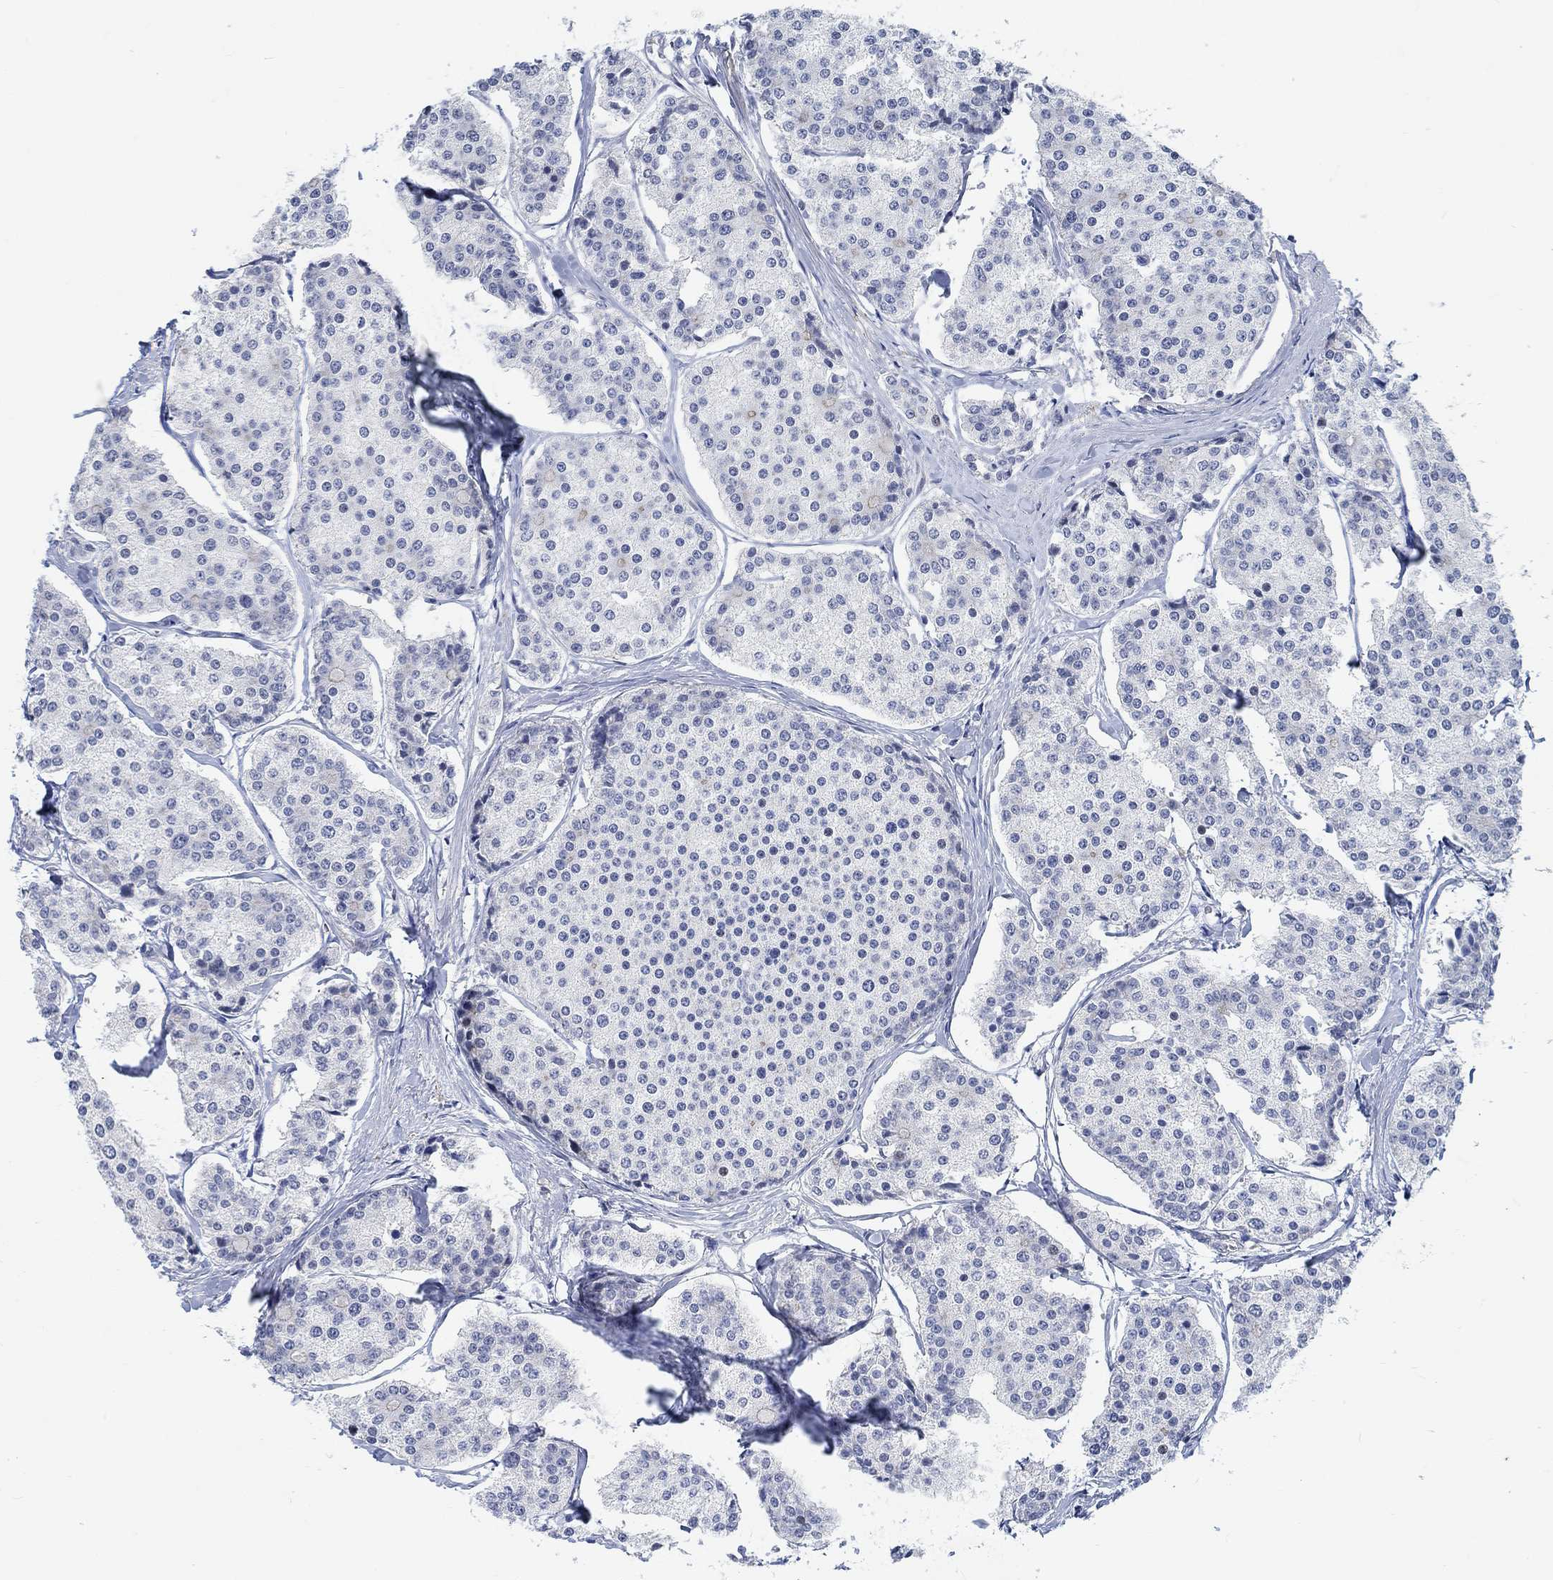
{"staining": {"intensity": "negative", "quantity": "none", "location": "none"}, "tissue": "carcinoid", "cell_type": "Tumor cells", "image_type": "cancer", "snomed": [{"axis": "morphology", "description": "Carcinoid, malignant, NOS"}, {"axis": "topography", "description": "Small intestine"}], "caption": "Immunohistochemistry (IHC) of human malignant carcinoid displays no positivity in tumor cells.", "gene": "KCNH8", "patient": {"sex": "female", "age": 65}}